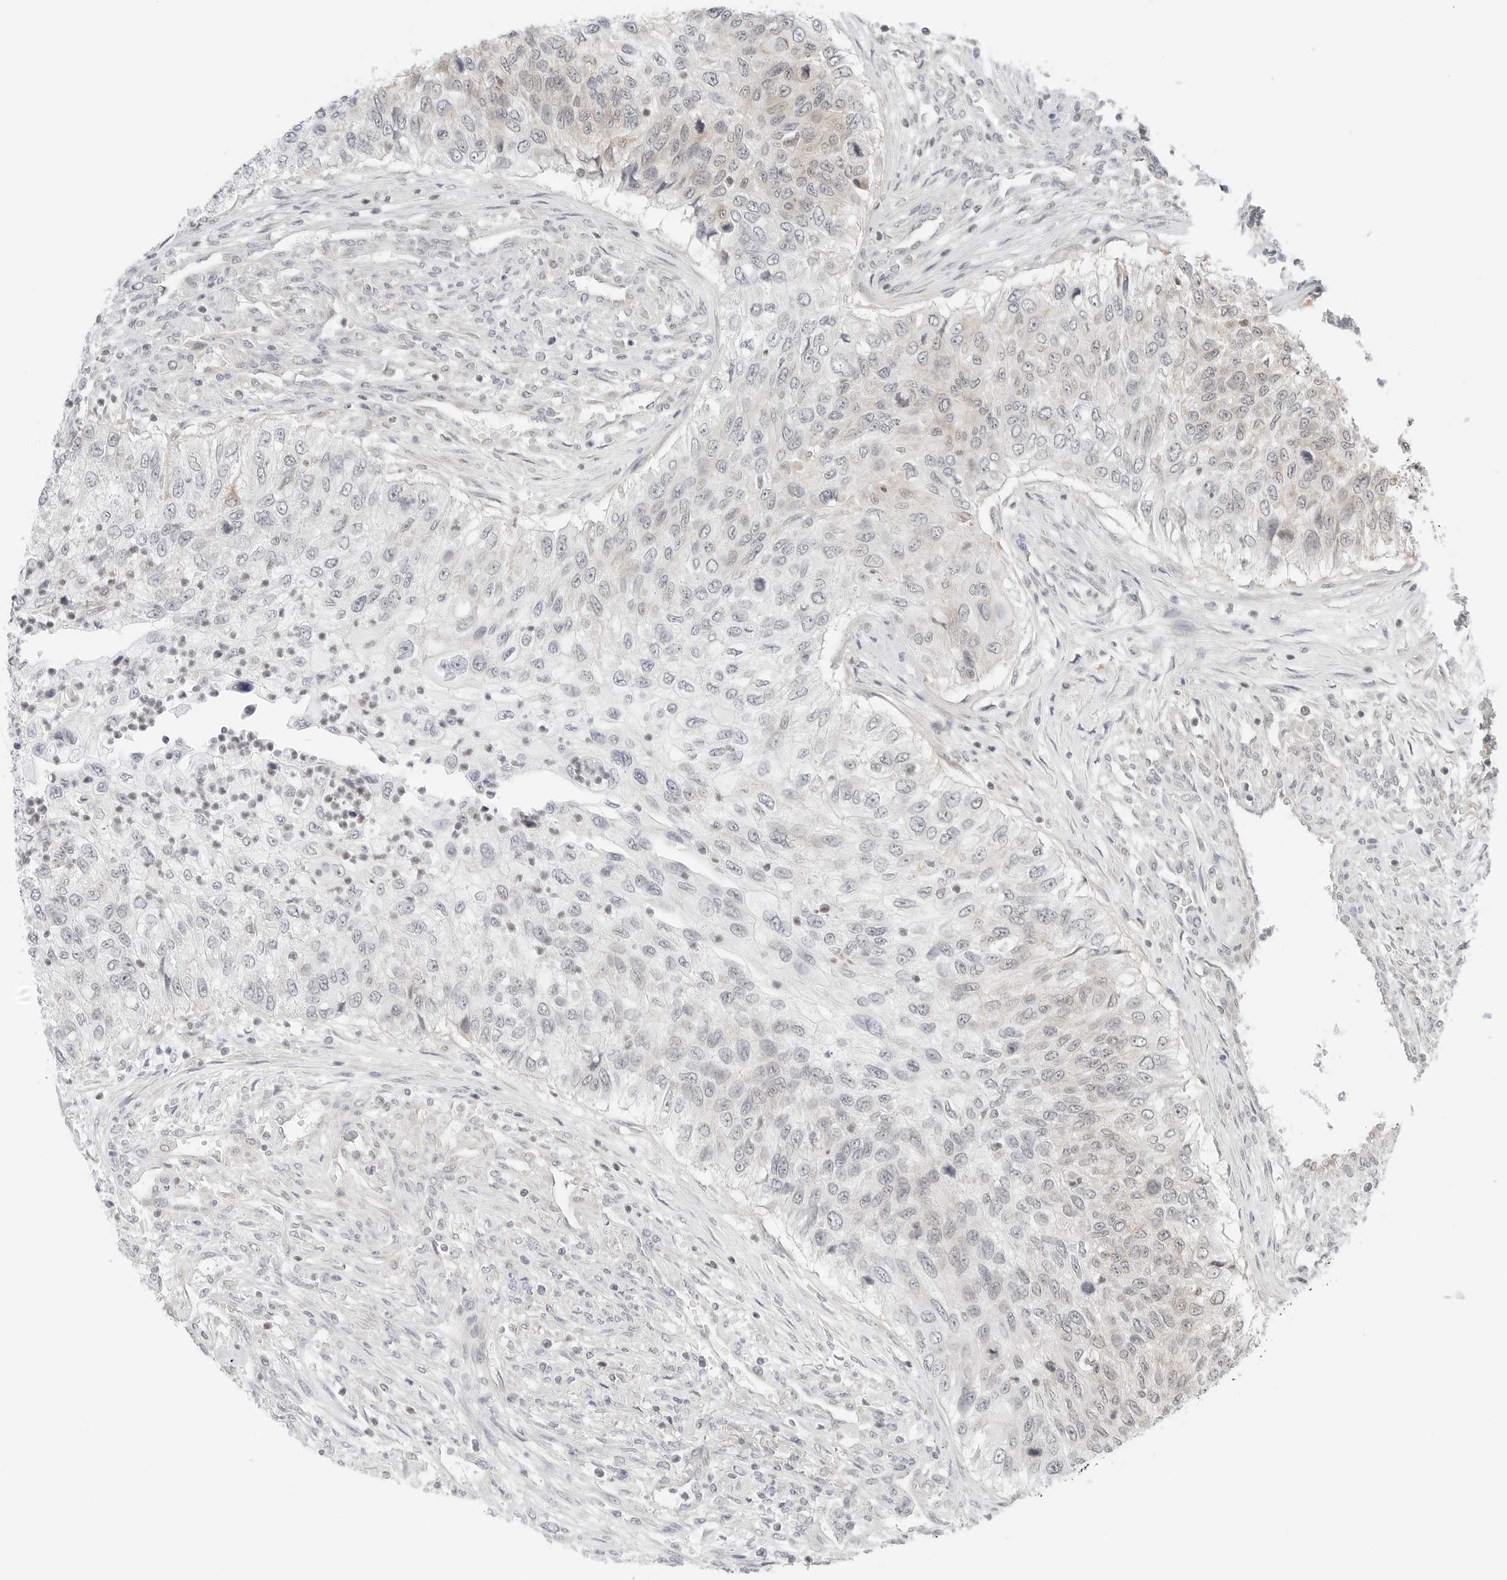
{"staining": {"intensity": "weak", "quantity": "<25%", "location": "nuclear"}, "tissue": "urothelial cancer", "cell_type": "Tumor cells", "image_type": "cancer", "snomed": [{"axis": "morphology", "description": "Urothelial carcinoma, High grade"}, {"axis": "topography", "description": "Urinary bladder"}], "caption": "Immunohistochemistry of human urothelial cancer displays no positivity in tumor cells.", "gene": "IQCC", "patient": {"sex": "female", "age": 60}}